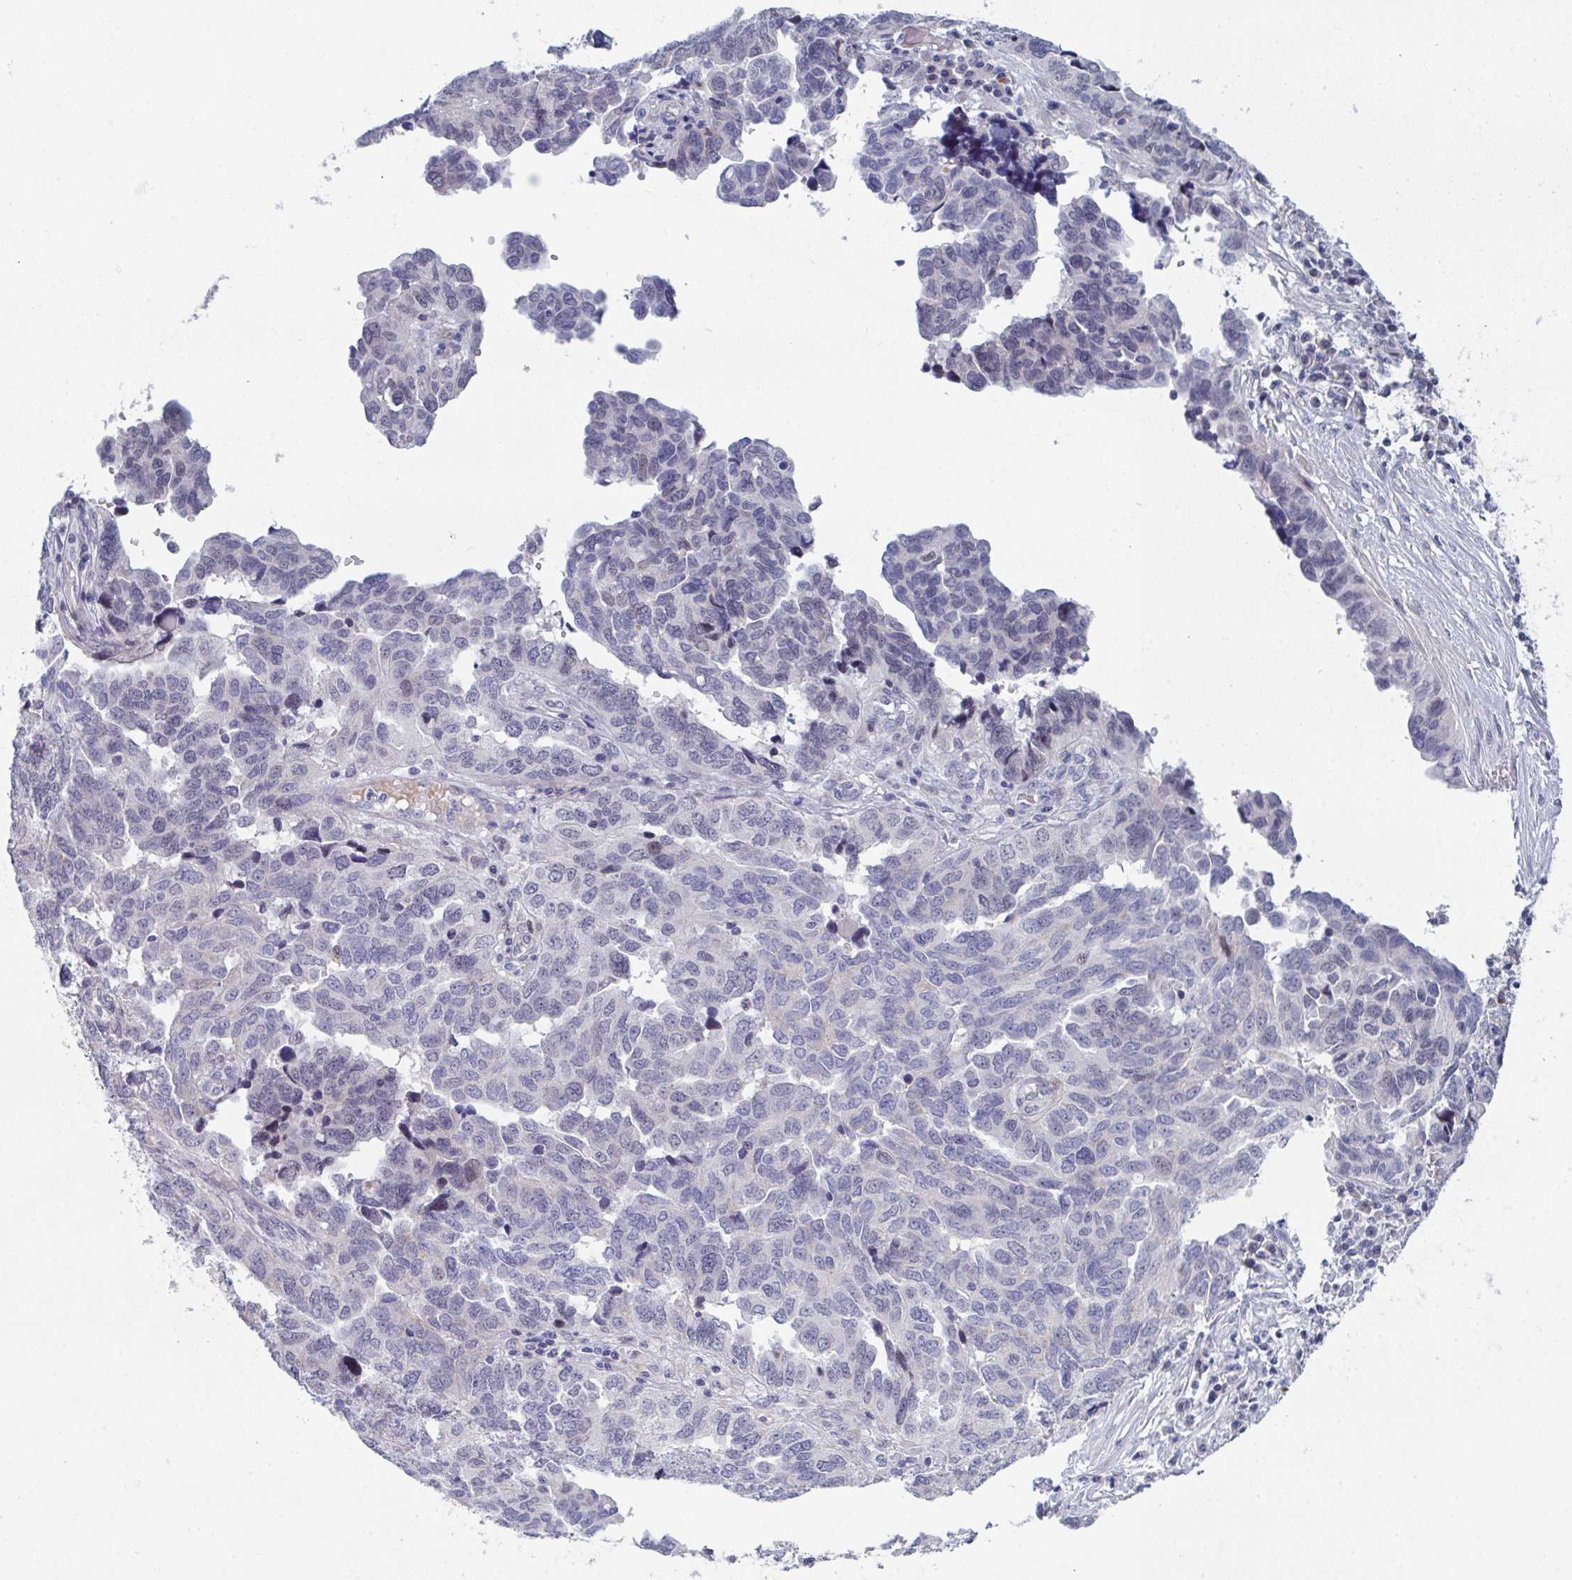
{"staining": {"intensity": "negative", "quantity": "none", "location": "none"}, "tissue": "ovarian cancer", "cell_type": "Tumor cells", "image_type": "cancer", "snomed": [{"axis": "morphology", "description": "Cystadenocarcinoma, serous, NOS"}, {"axis": "topography", "description": "Ovary"}], "caption": "The image displays no significant positivity in tumor cells of ovarian serous cystadenocarcinoma.", "gene": "CENPT", "patient": {"sex": "female", "age": 64}}